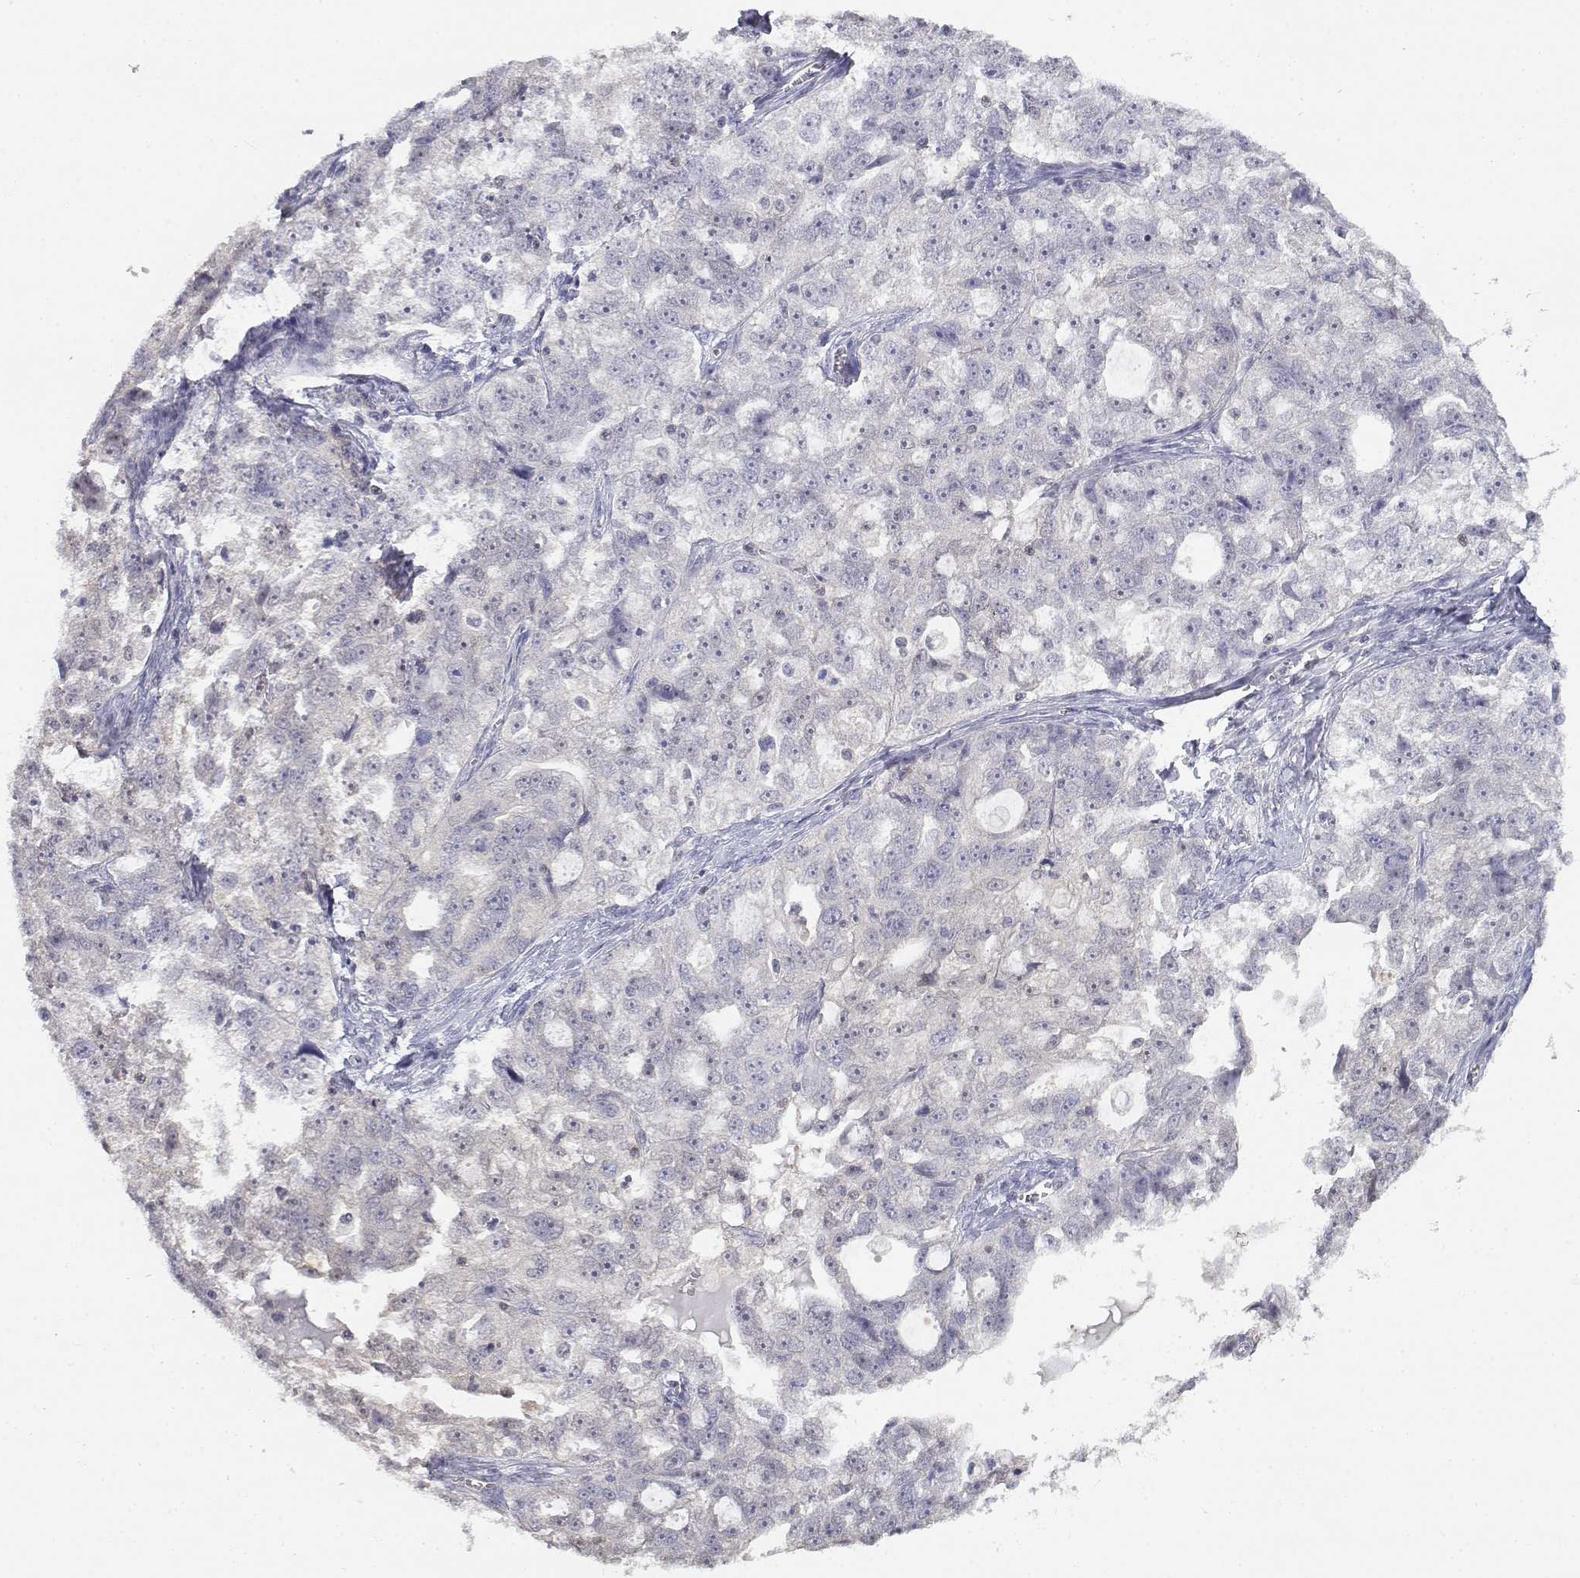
{"staining": {"intensity": "negative", "quantity": "none", "location": "none"}, "tissue": "ovarian cancer", "cell_type": "Tumor cells", "image_type": "cancer", "snomed": [{"axis": "morphology", "description": "Cystadenocarcinoma, serous, NOS"}, {"axis": "topography", "description": "Ovary"}], "caption": "This is an immunohistochemistry histopathology image of ovarian serous cystadenocarcinoma. There is no staining in tumor cells.", "gene": "ADA", "patient": {"sex": "female", "age": 51}}